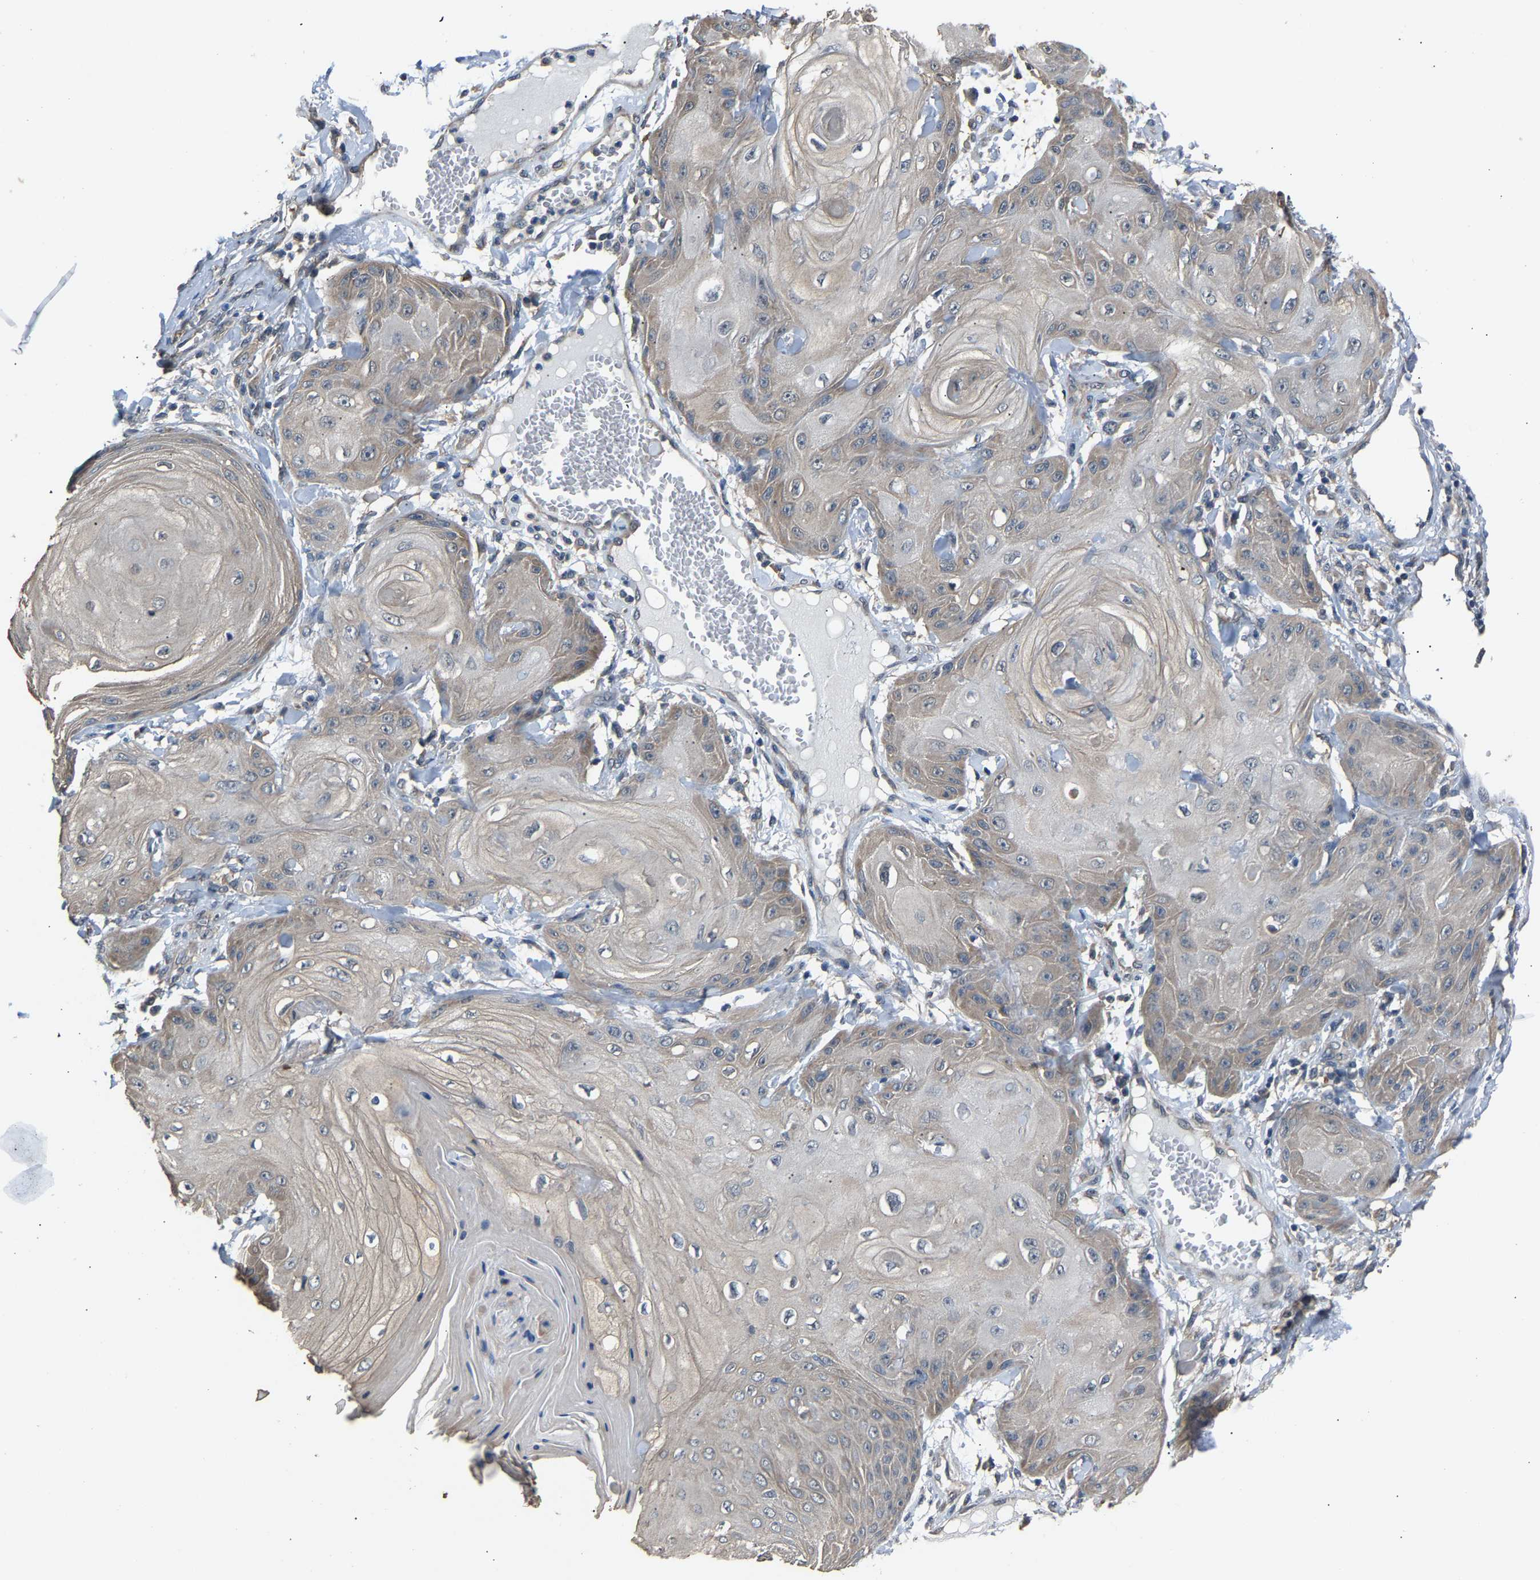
{"staining": {"intensity": "weak", "quantity": "<25%", "location": "cytoplasmic/membranous"}, "tissue": "skin cancer", "cell_type": "Tumor cells", "image_type": "cancer", "snomed": [{"axis": "morphology", "description": "Squamous cell carcinoma, NOS"}, {"axis": "topography", "description": "Skin"}], "caption": "This is an immunohistochemistry (IHC) histopathology image of human skin cancer. There is no expression in tumor cells.", "gene": "ABCC9", "patient": {"sex": "male", "age": 74}}